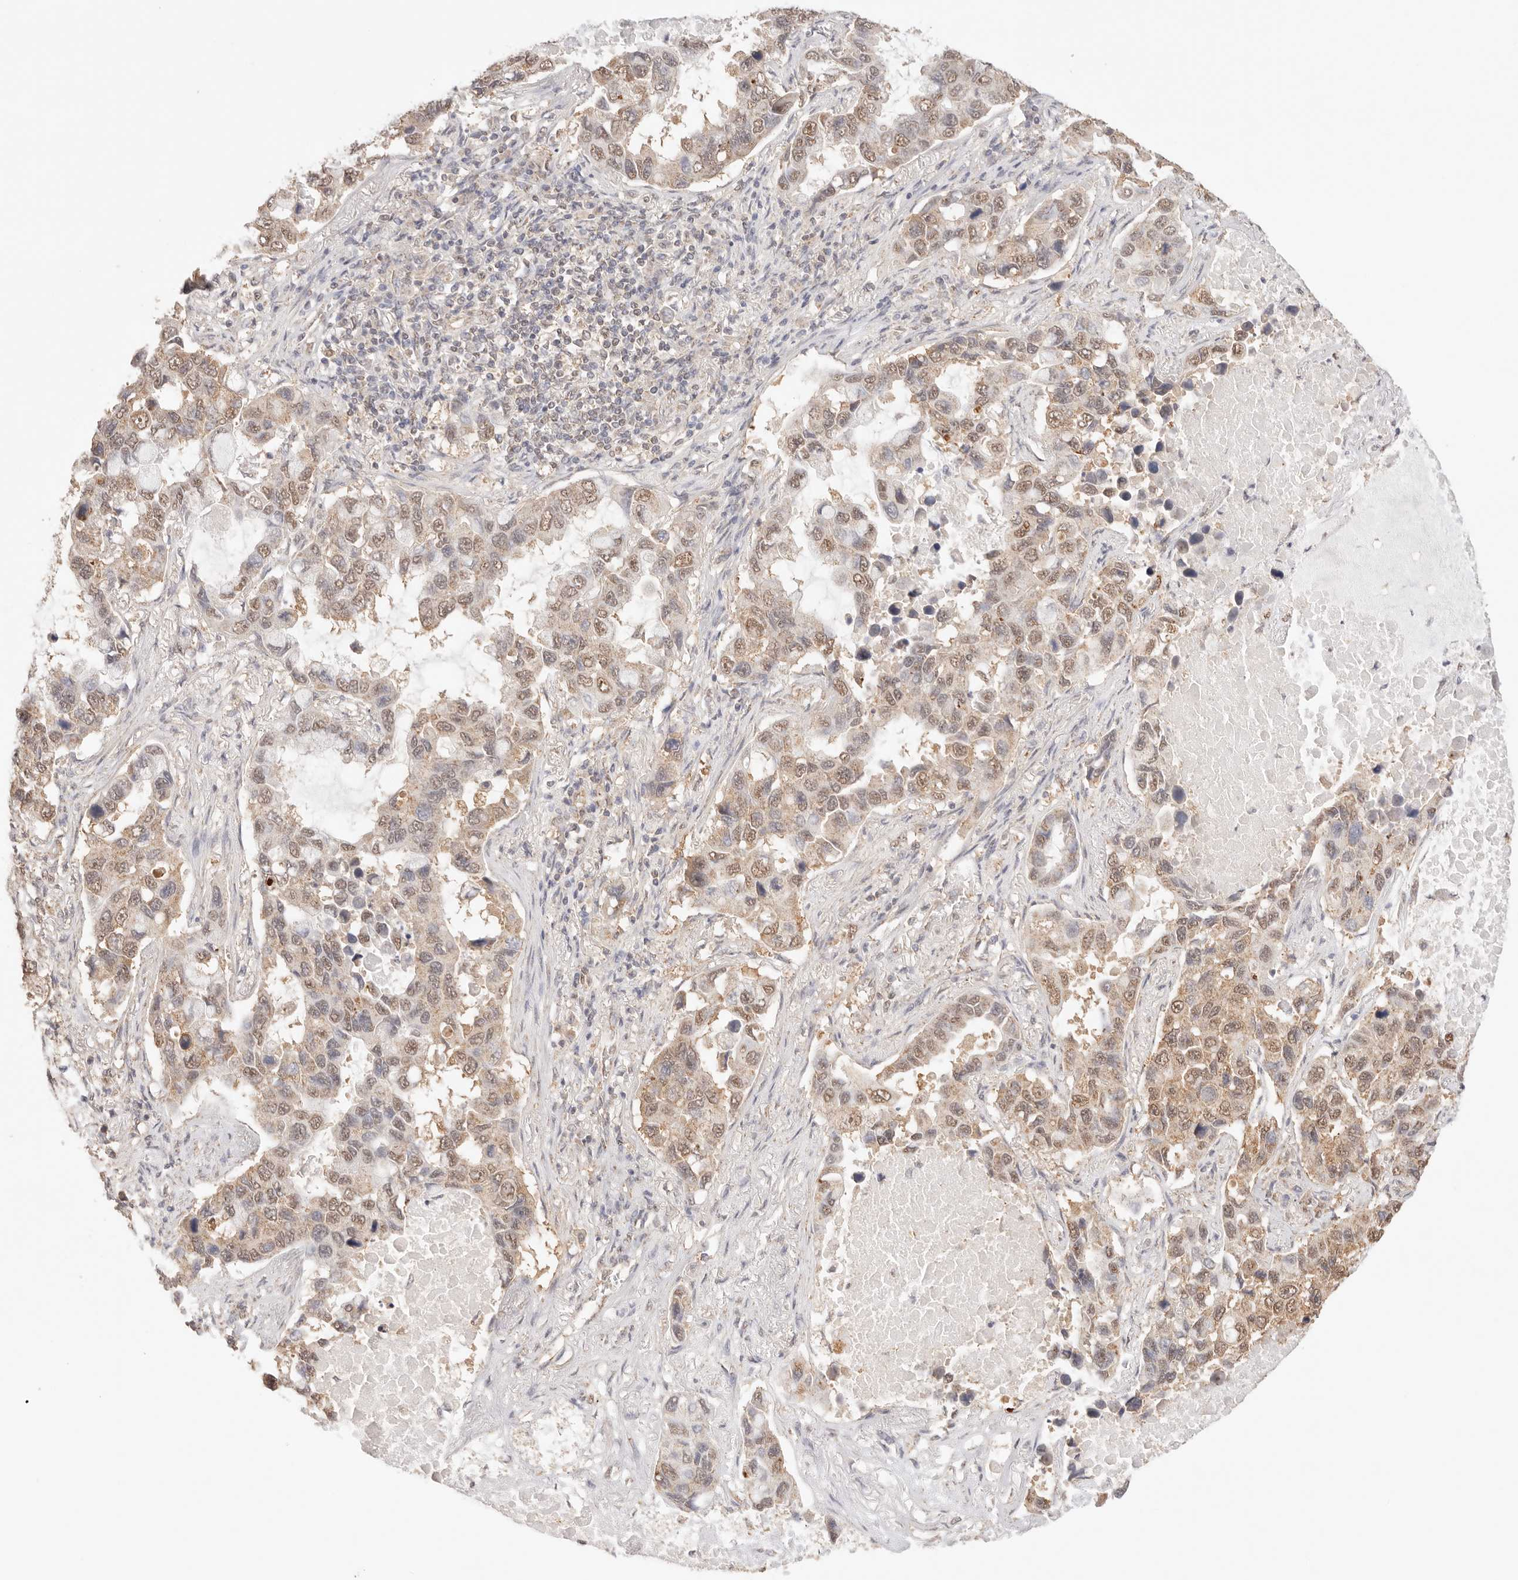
{"staining": {"intensity": "weak", "quantity": ">75%", "location": "cytoplasmic/membranous,nuclear"}, "tissue": "lung cancer", "cell_type": "Tumor cells", "image_type": "cancer", "snomed": [{"axis": "morphology", "description": "Adenocarcinoma, NOS"}, {"axis": "topography", "description": "Lung"}], "caption": "Tumor cells display weak cytoplasmic/membranous and nuclear positivity in approximately >75% of cells in lung cancer (adenocarcinoma). Immunohistochemistry stains the protein of interest in brown and the nuclei are stained blue.", "gene": "IL1R2", "patient": {"sex": "male", "age": 64}}